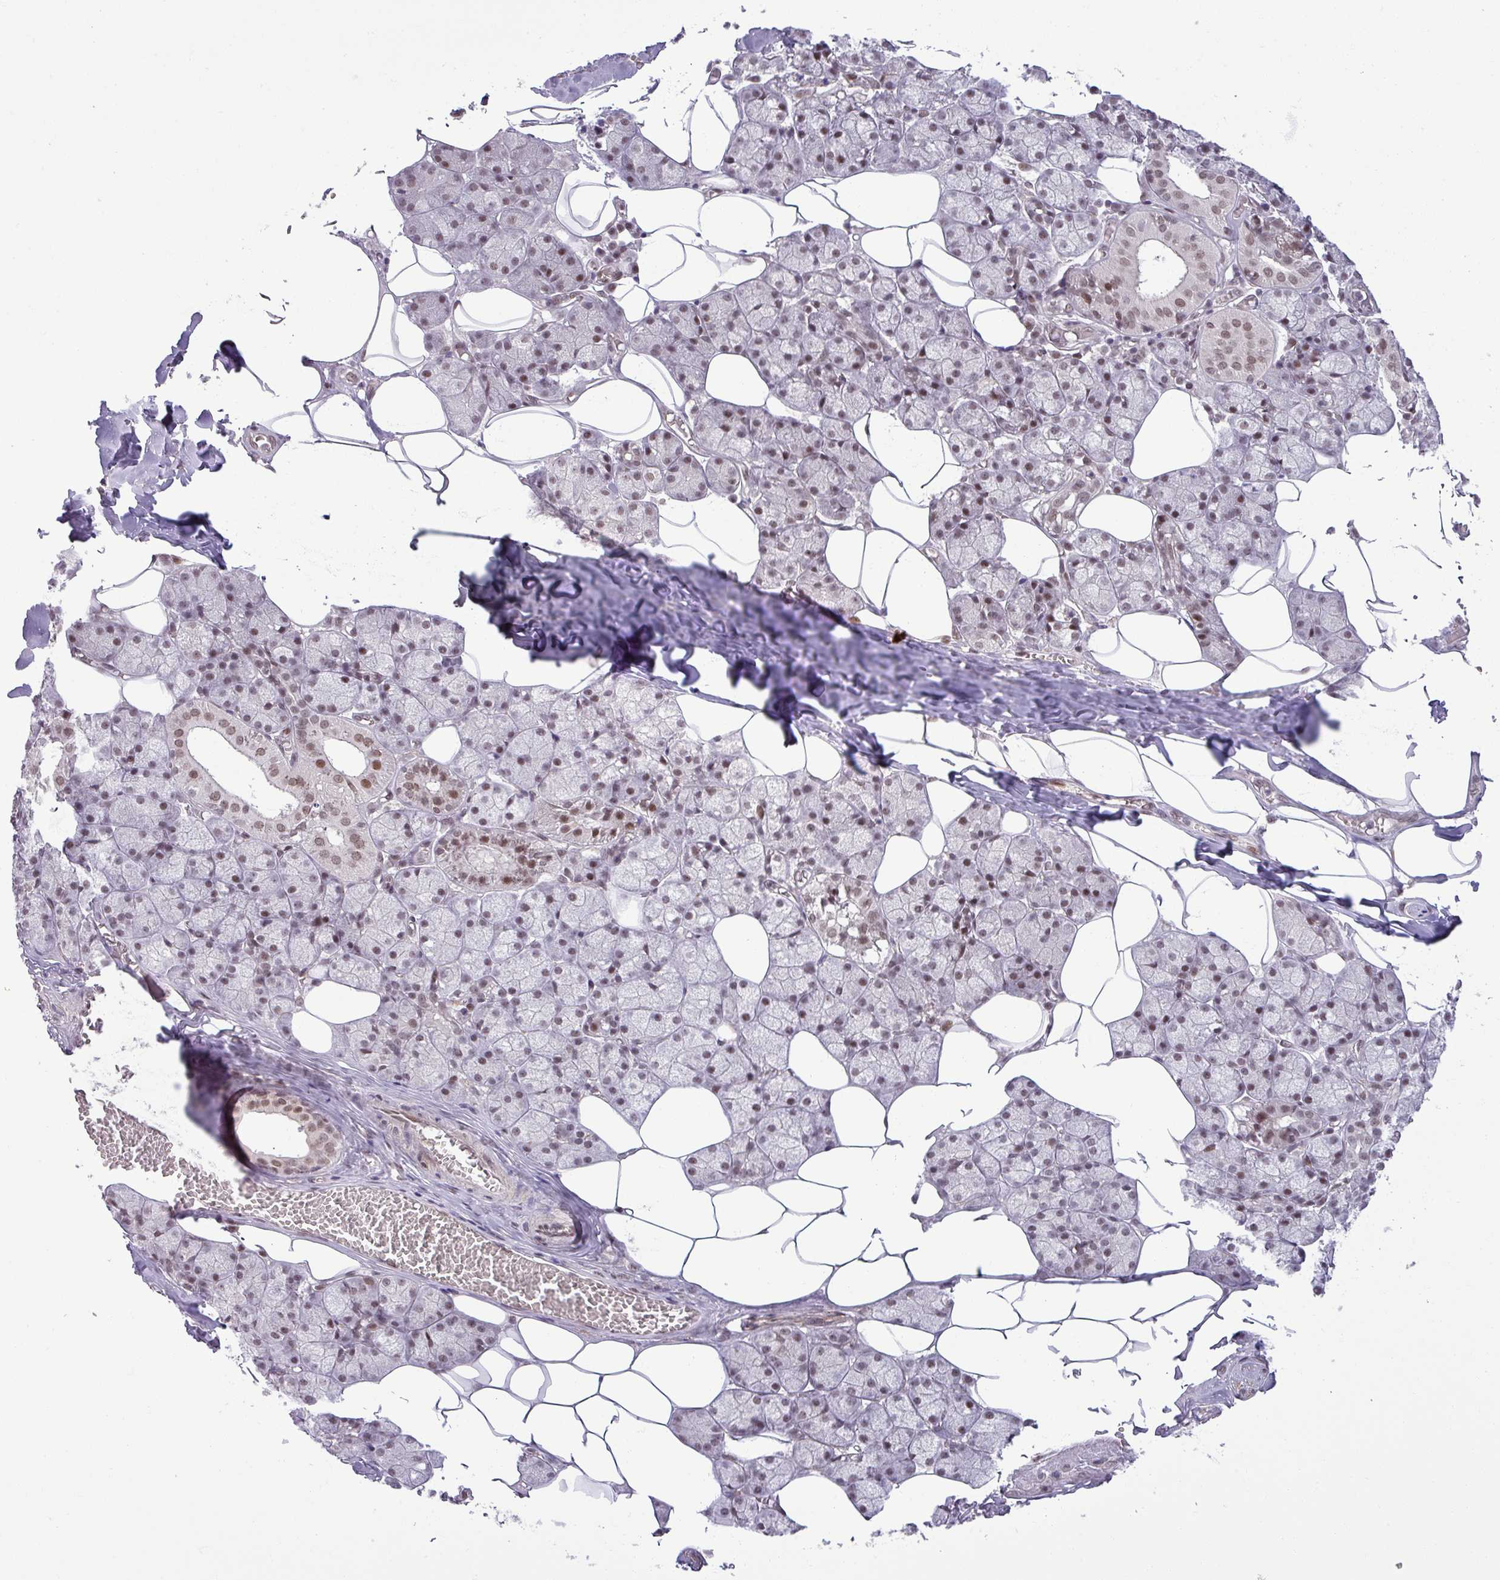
{"staining": {"intensity": "moderate", "quantity": "25%-75%", "location": "nuclear"}, "tissue": "salivary gland", "cell_type": "Glandular cells", "image_type": "normal", "snomed": [{"axis": "morphology", "description": "Normal tissue, NOS"}, {"axis": "topography", "description": "Salivary gland"}], "caption": "Immunohistochemical staining of normal human salivary gland exhibits medium levels of moderate nuclear positivity in approximately 25%-75% of glandular cells. The staining was performed using DAB (3,3'-diaminobenzidine), with brown indicating positive protein expression. Nuclei are stained blue with hematoxylin.", "gene": "PTPN20", "patient": {"sex": "male", "age": 62}}